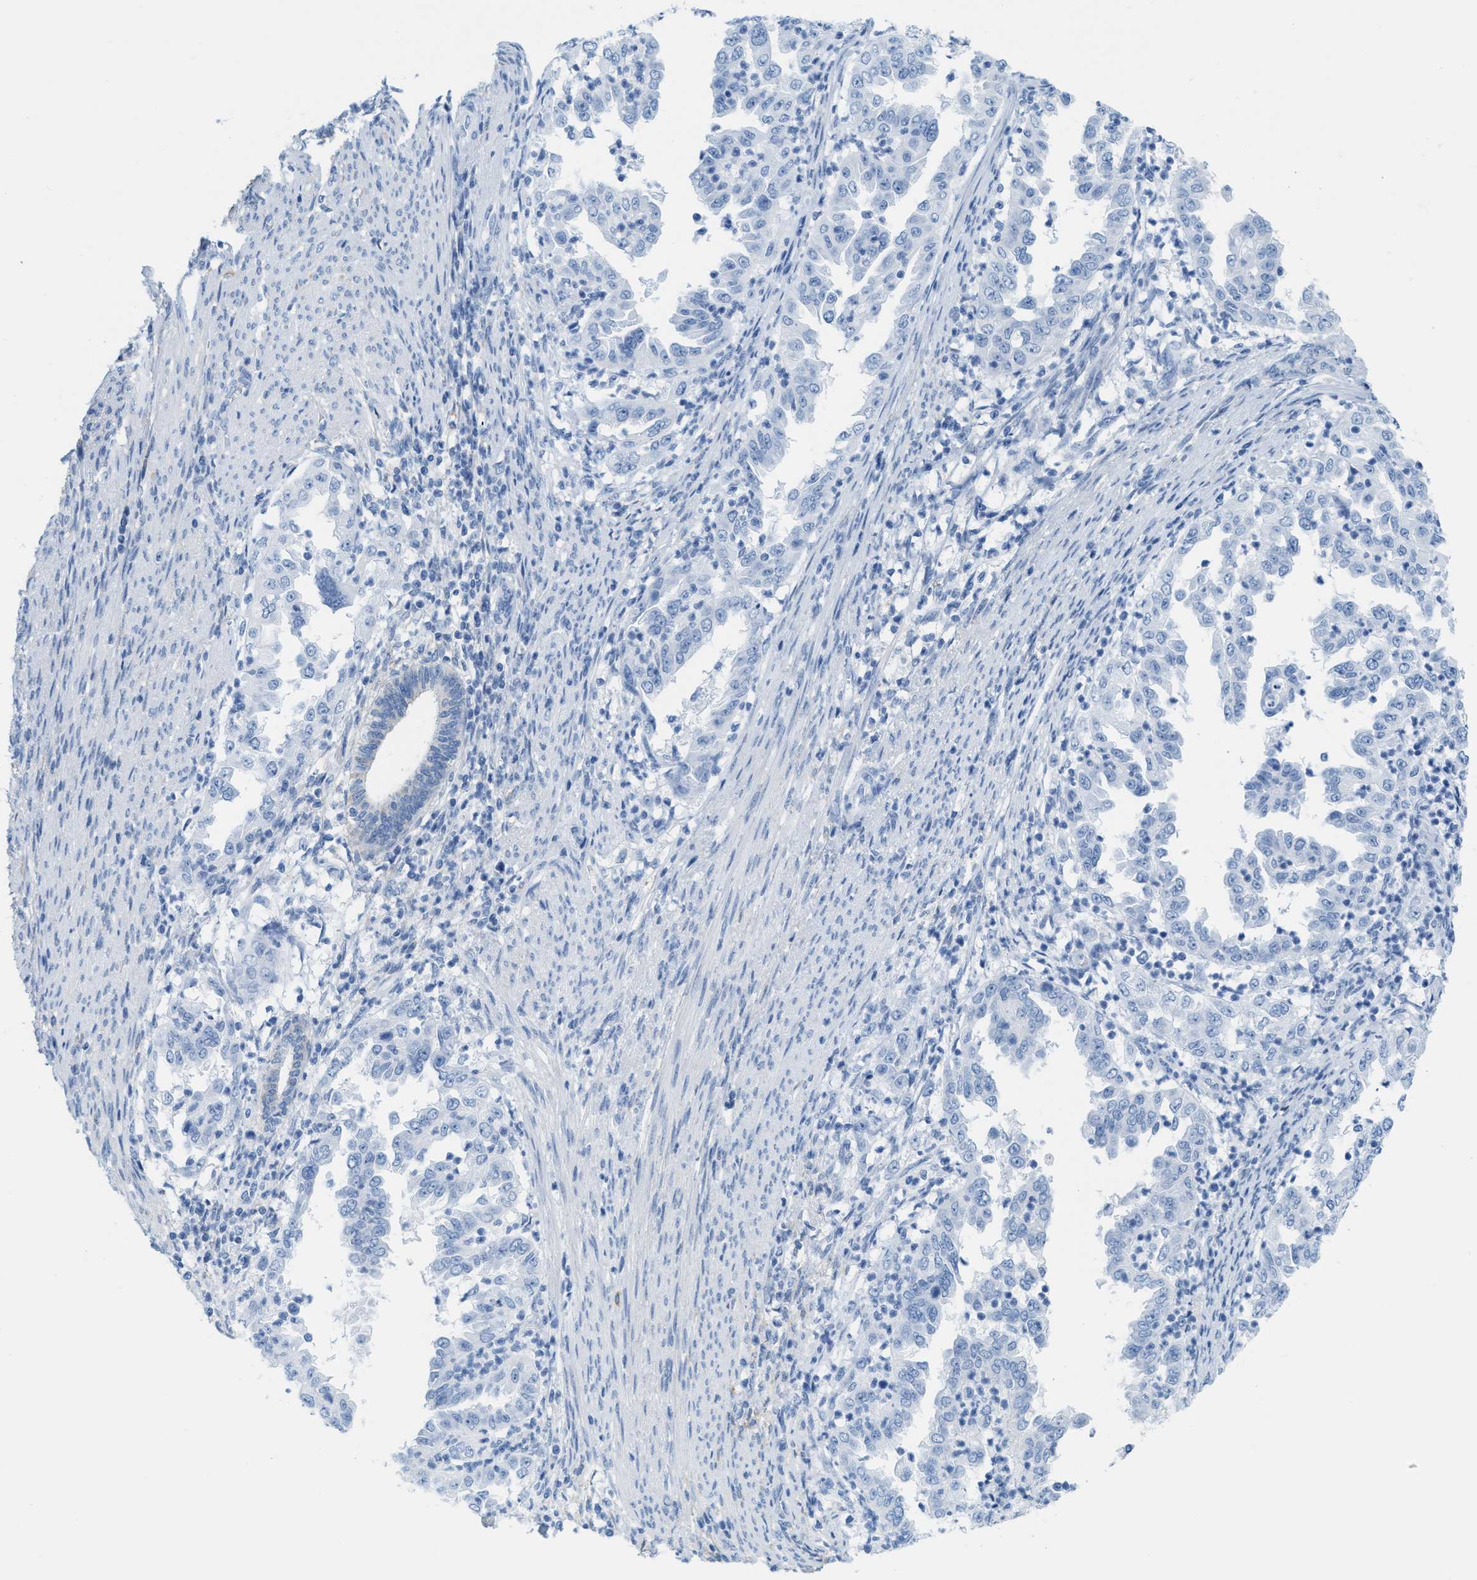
{"staining": {"intensity": "negative", "quantity": "none", "location": "none"}, "tissue": "endometrial cancer", "cell_type": "Tumor cells", "image_type": "cancer", "snomed": [{"axis": "morphology", "description": "Adenocarcinoma, NOS"}, {"axis": "topography", "description": "Endometrium"}], "caption": "The IHC photomicrograph has no significant staining in tumor cells of endometrial cancer tissue.", "gene": "ASGR1", "patient": {"sex": "female", "age": 85}}